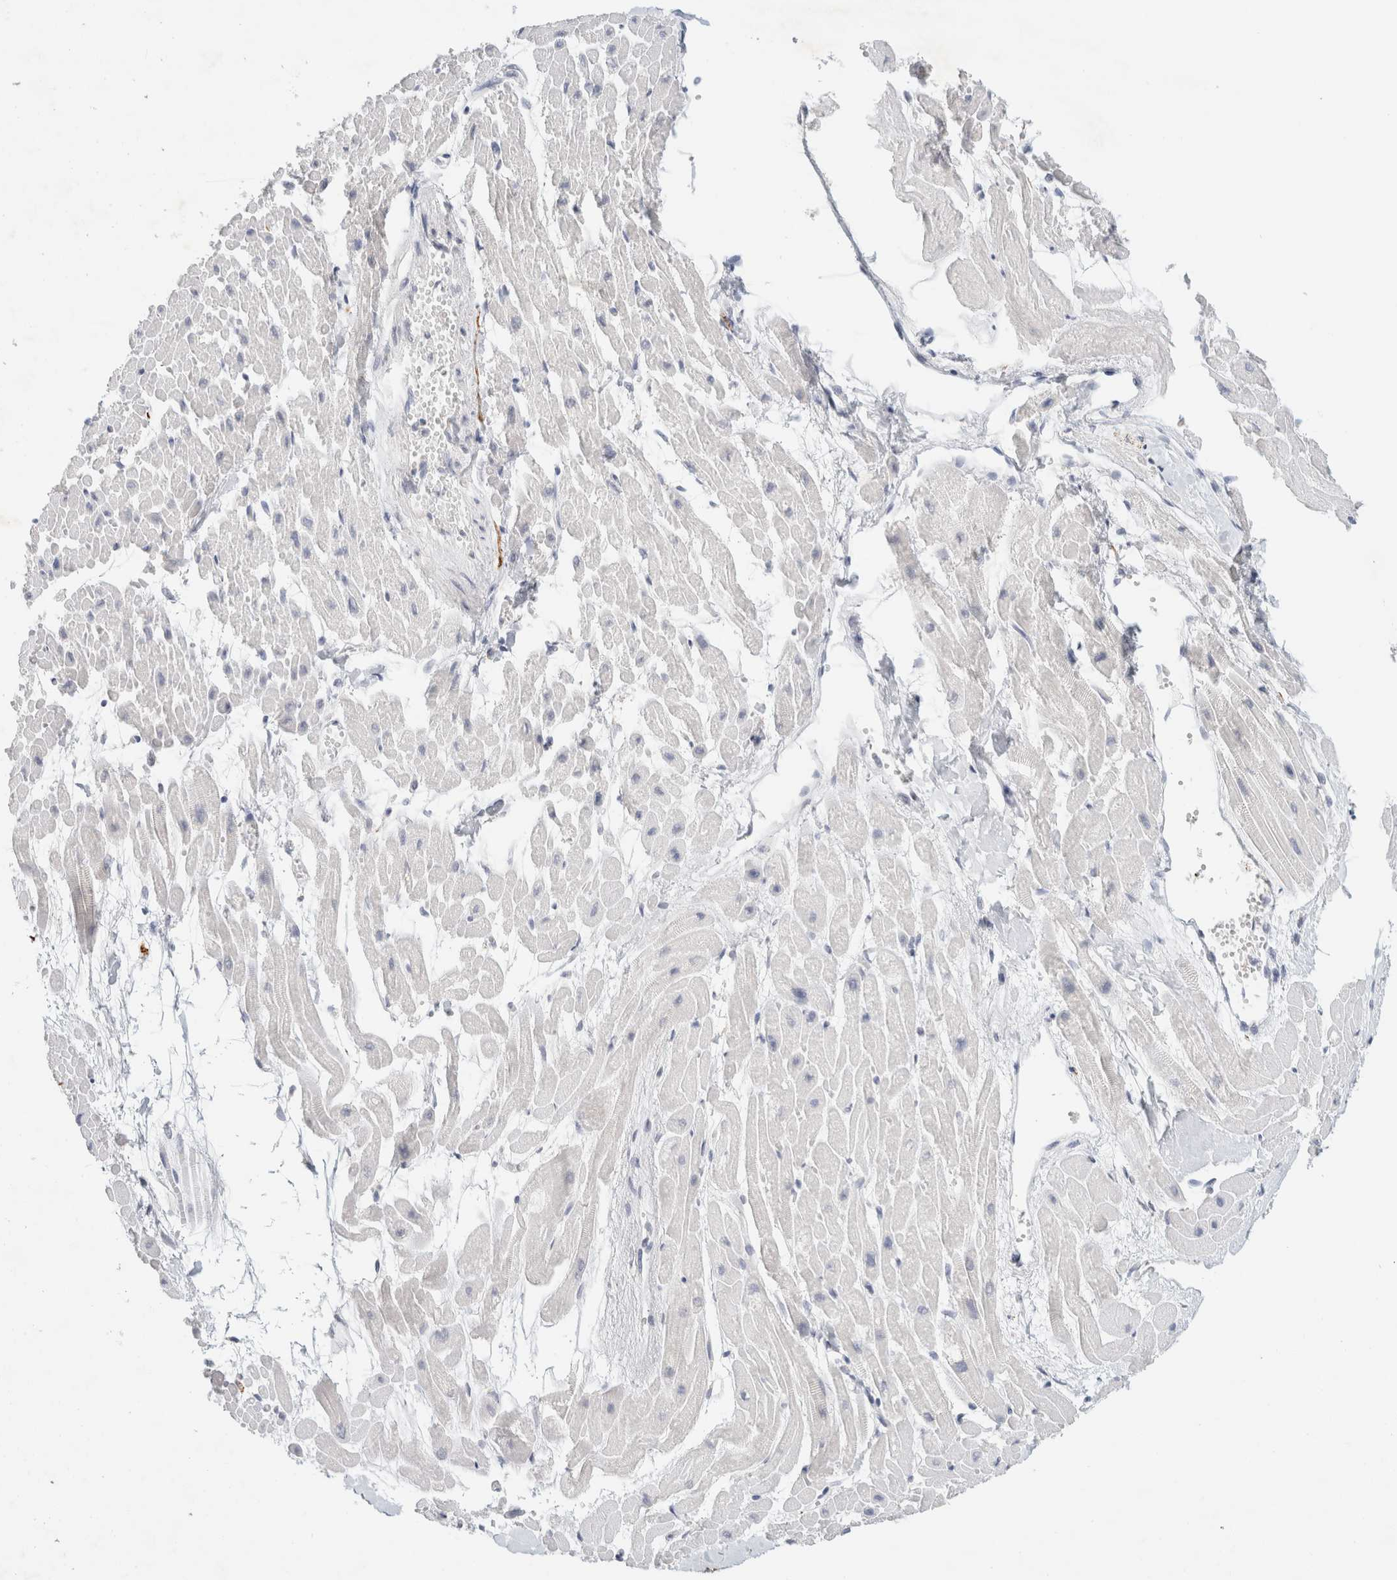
{"staining": {"intensity": "negative", "quantity": "none", "location": "none"}, "tissue": "heart muscle", "cell_type": "Cardiomyocytes", "image_type": "normal", "snomed": [{"axis": "morphology", "description": "Normal tissue, NOS"}, {"axis": "topography", "description": "Heart"}], "caption": "IHC of benign heart muscle shows no expression in cardiomyocytes. Nuclei are stained in blue.", "gene": "NEFM", "patient": {"sex": "male", "age": 45}}